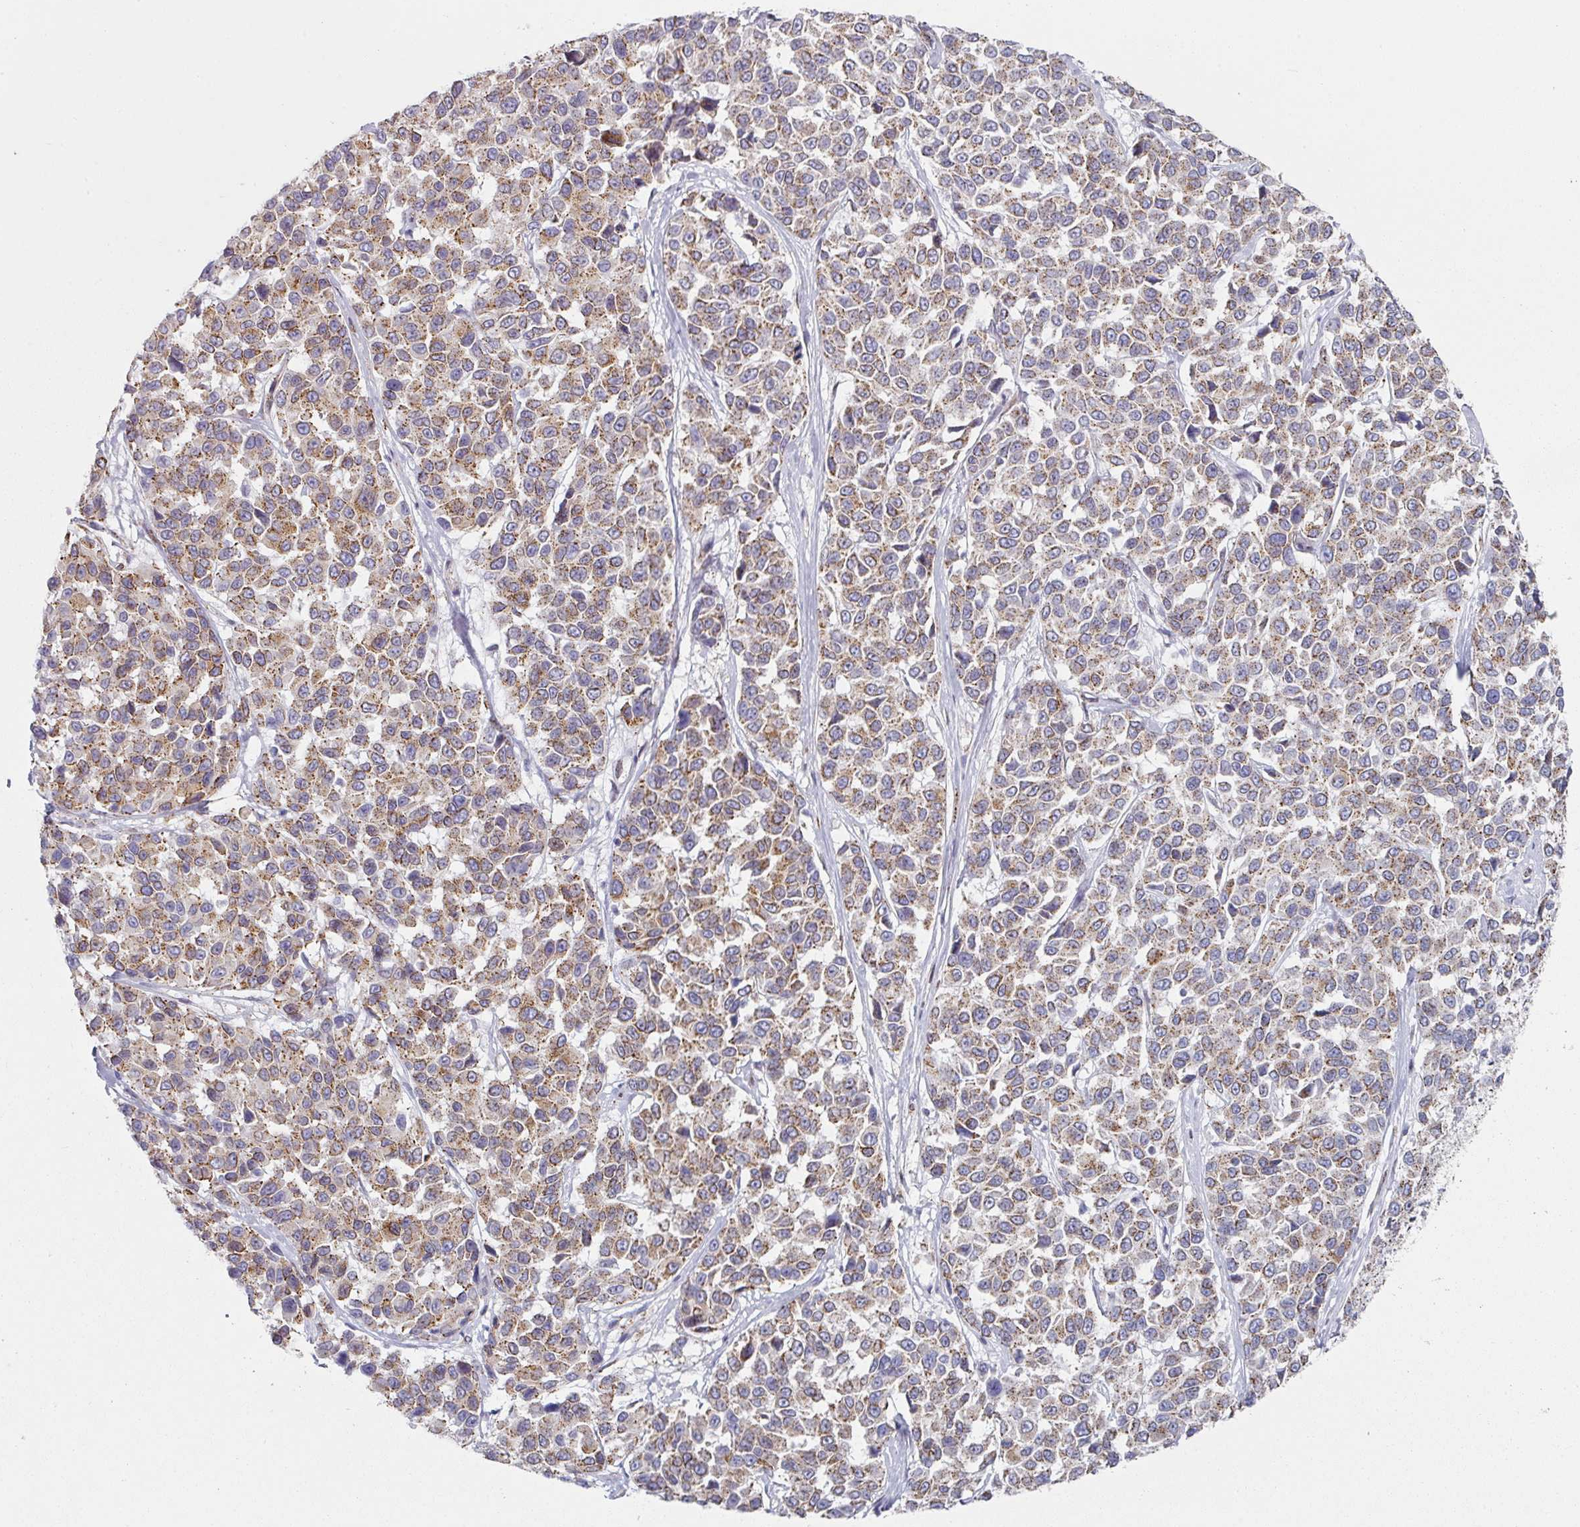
{"staining": {"intensity": "moderate", "quantity": ">75%", "location": "cytoplasmic/membranous"}, "tissue": "melanoma", "cell_type": "Tumor cells", "image_type": "cancer", "snomed": [{"axis": "morphology", "description": "Malignant melanoma, NOS"}, {"axis": "topography", "description": "Skin"}], "caption": "Immunohistochemistry (IHC) micrograph of melanoma stained for a protein (brown), which displays medium levels of moderate cytoplasmic/membranous staining in approximately >75% of tumor cells.", "gene": "CCDC85B", "patient": {"sex": "female", "age": 66}}